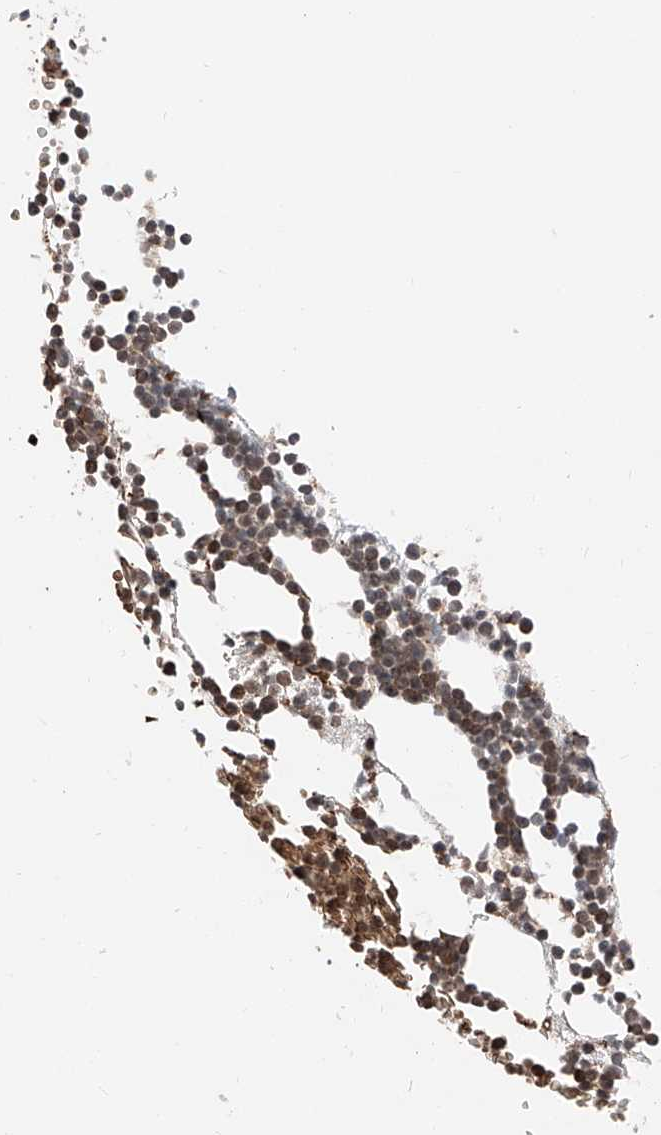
{"staining": {"intensity": "strong", "quantity": "25%-75%", "location": "cytoplasmic/membranous"}, "tissue": "bone marrow", "cell_type": "Hematopoietic cells", "image_type": "normal", "snomed": [{"axis": "morphology", "description": "Normal tissue, NOS"}, {"axis": "topography", "description": "Bone marrow"}], "caption": "A photomicrograph of human bone marrow stained for a protein reveals strong cytoplasmic/membranous brown staining in hematopoietic cells. (Stains: DAB in brown, nuclei in blue, Microscopy: brightfield microscopy at high magnification).", "gene": "ZSCAN29", "patient": {"sex": "female", "age": 67}}